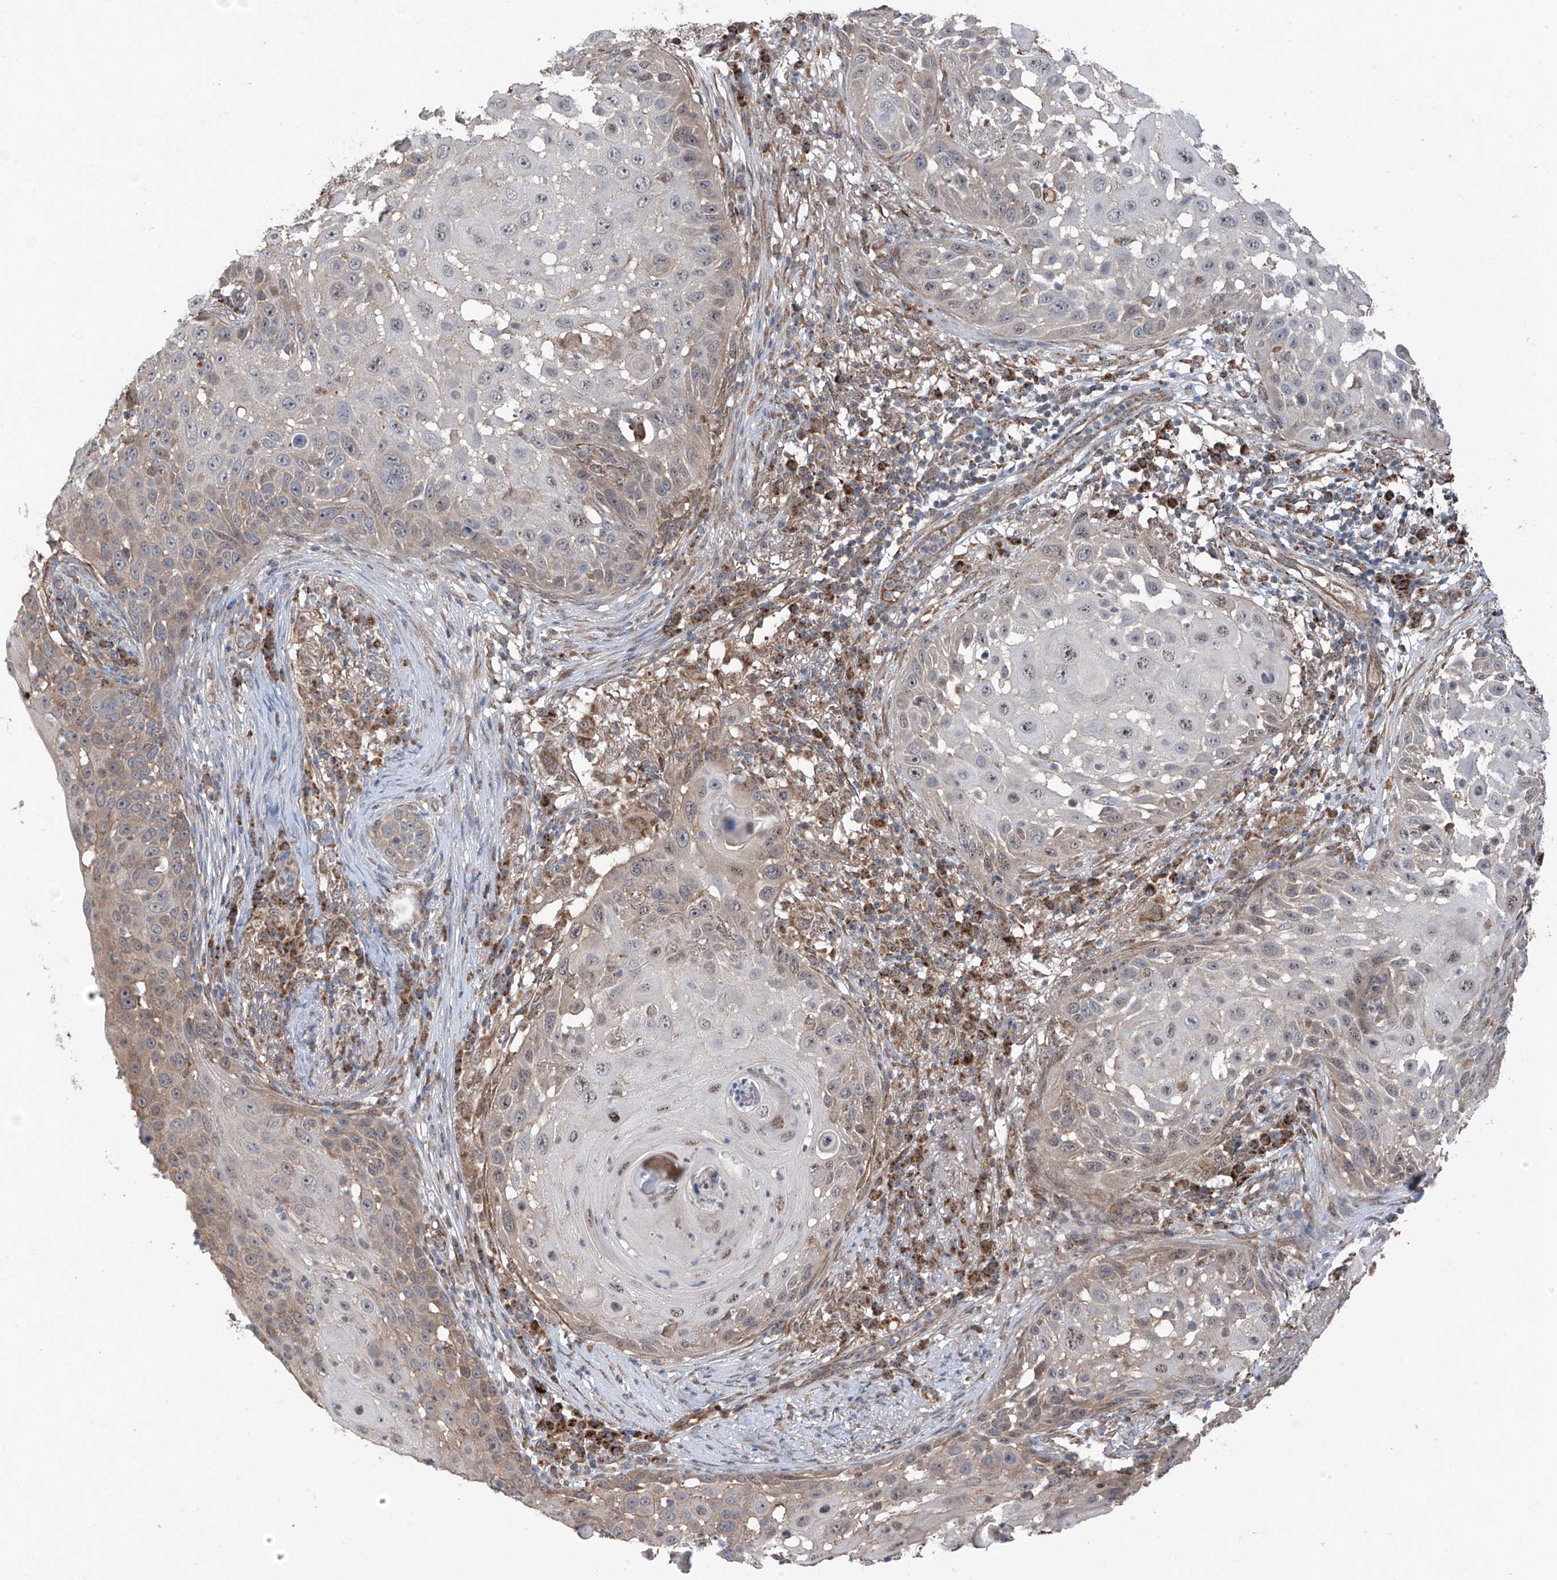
{"staining": {"intensity": "weak", "quantity": "<25%", "location": "cytoplasmic/membranous,nuclear"}, "tissue": "skin cancer", "cell_type": "Tumor cells", "image_type": "cancer", "snomed": [{"axis": "morphology", "description": "Squamous cell carcinoma, NOS"}, {"axis": "topography", "description": "Skin"}], "caption": "Immunohistochemistry of human skin squamous cell carcinoma displays no positivity in tumor cells.", "gene": "SAMD3", "patient": {"sex": "female", "age": 44}}